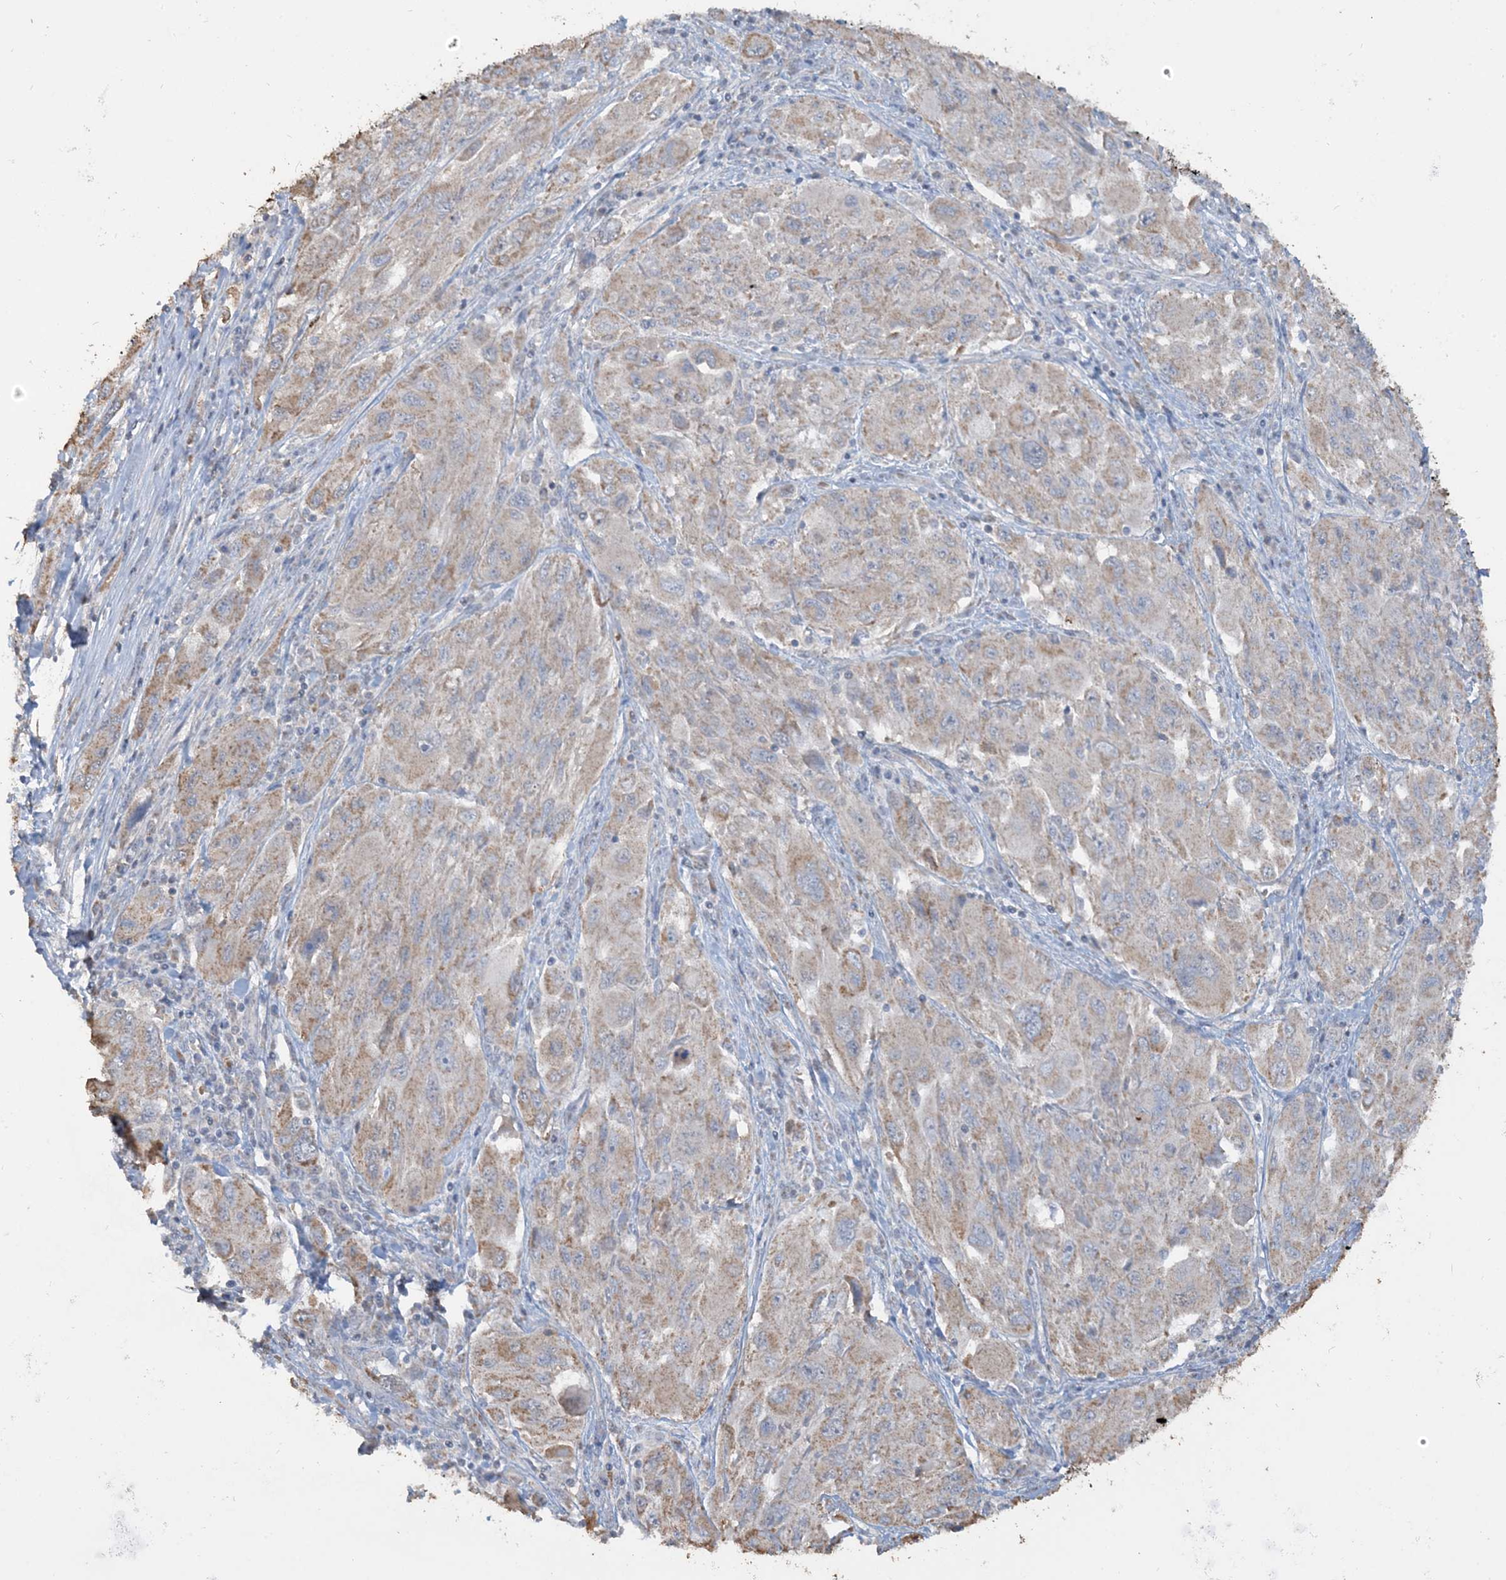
{"staining": {"intensity": "moderate", "quantity": "25%-75%", "location": "cytoplasmic/membranous"}, "tissue": "melanoma", "cell_type": "Tumor cells", "image_type": "cancer", "snomed": [{"axis": "morphology", "description": "Malignant melanoma, NOS"}, {"axis": "topography", "description": "Skin"}], "caption": "Malignant melanoma stained for a protein shows moderate cytoplasmic/membranous positivity in tumor cells. (Brightfield microscopy of DAB IHC at high magnification).", "gene": "SFMBT2", "patient": {"sex": "female", "age": 91}}